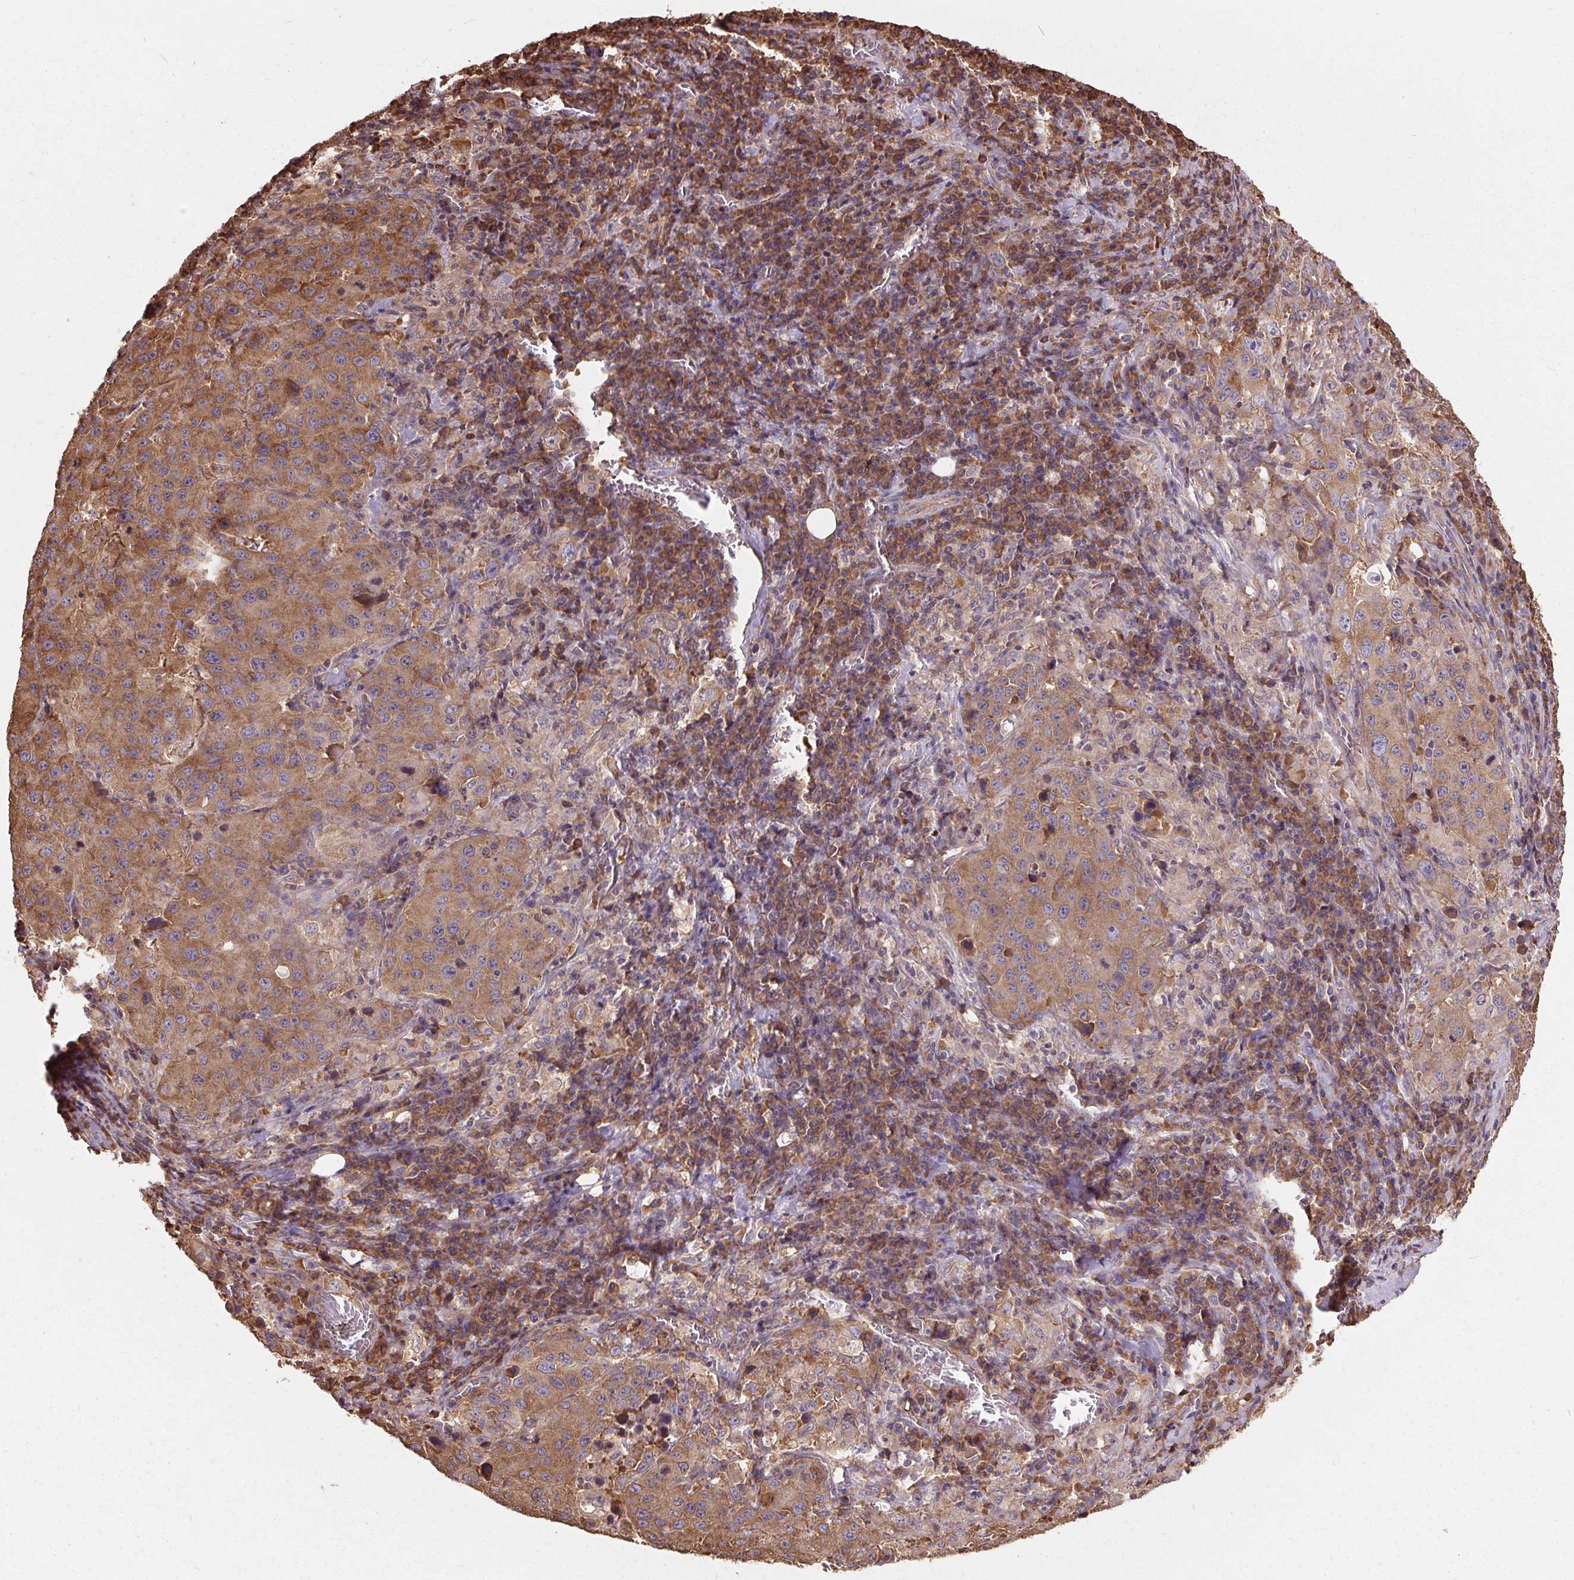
{"staining": {"intensity": "moderate", "quantity": ">75%", "location": "cytoplasmic/membranous"}, "tissue": "stomach cancer", "cell_type": "Tumor cells", "image_type": "cancer", "snomed": [{"axis": "morphology", "description": "Adenocarcinoma, NOS"}, {"axis": "topography", "description": "Stomach"}], "caption": "Stomach cancer was stained to show a protein in brown. There is medium levels of moderate cytoplasmic/membranous staining in approximately >75% of tumor cells.", "gene": "EIF2S1", "patient": {"sex": "male", "age": 71}}